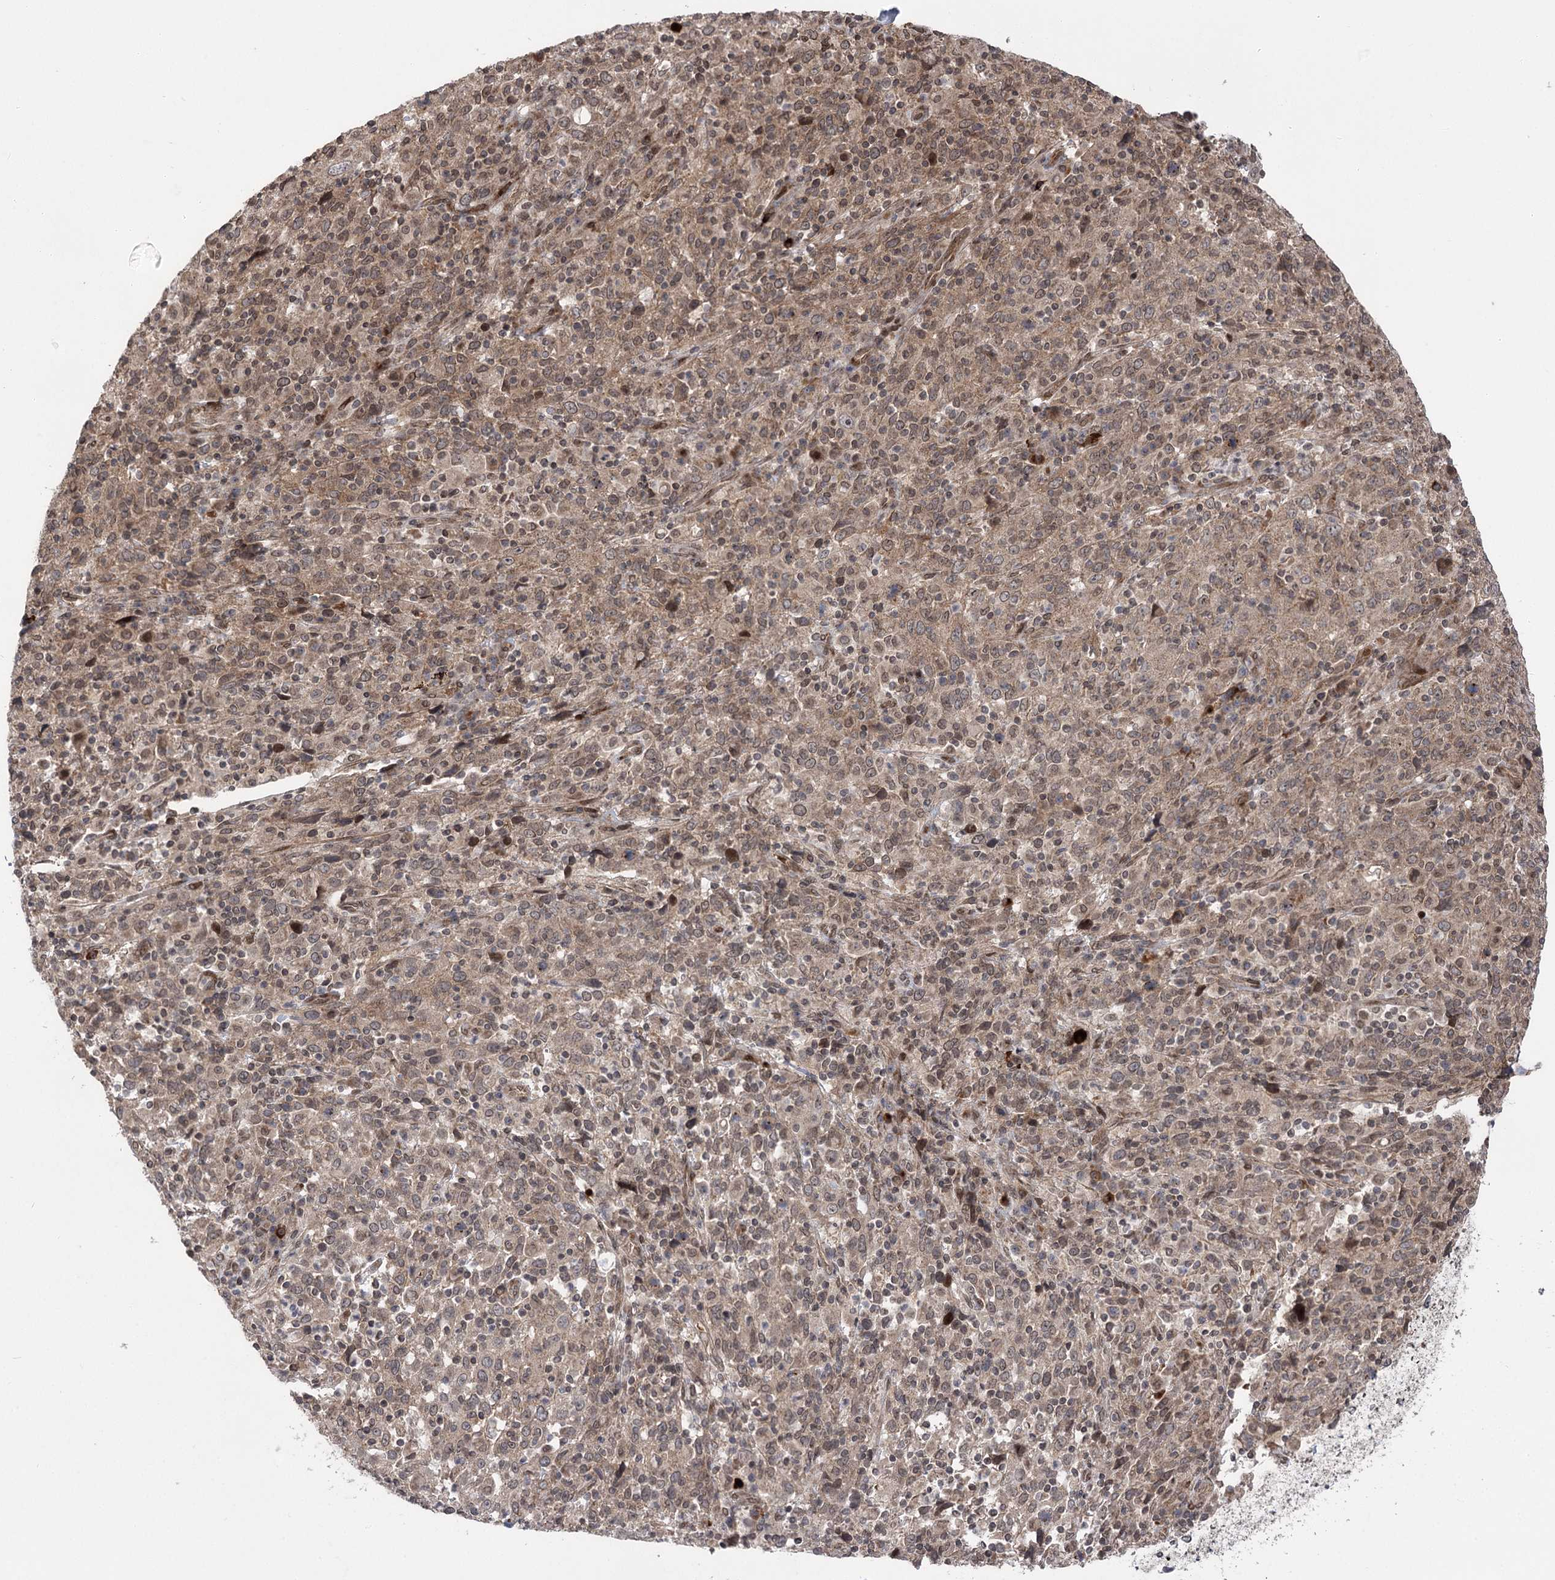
{"staining": {"intensity": "weak", "quantity": ">75%", "location": "cytoplasmic/membranous,nuclear"}, "tissue": "cervical cancer", "cell_type": "Tumor cells", "image_type": "cancer", "snomed": [{"axis": "morphology", "description": "Squamous cell carcinoma, NOS"}, {"axis": "topography", "description": "Cervix"}], "caption": "Immunohistochemical staining of cervical cancer (squamous cell carcinoma) reveals weak cytoplasmic/membranous and nuclear protein expression in approximately >75% of tumor cells.", "gene": "TENM2", "patient": {"sex": "female", "age": 46}}